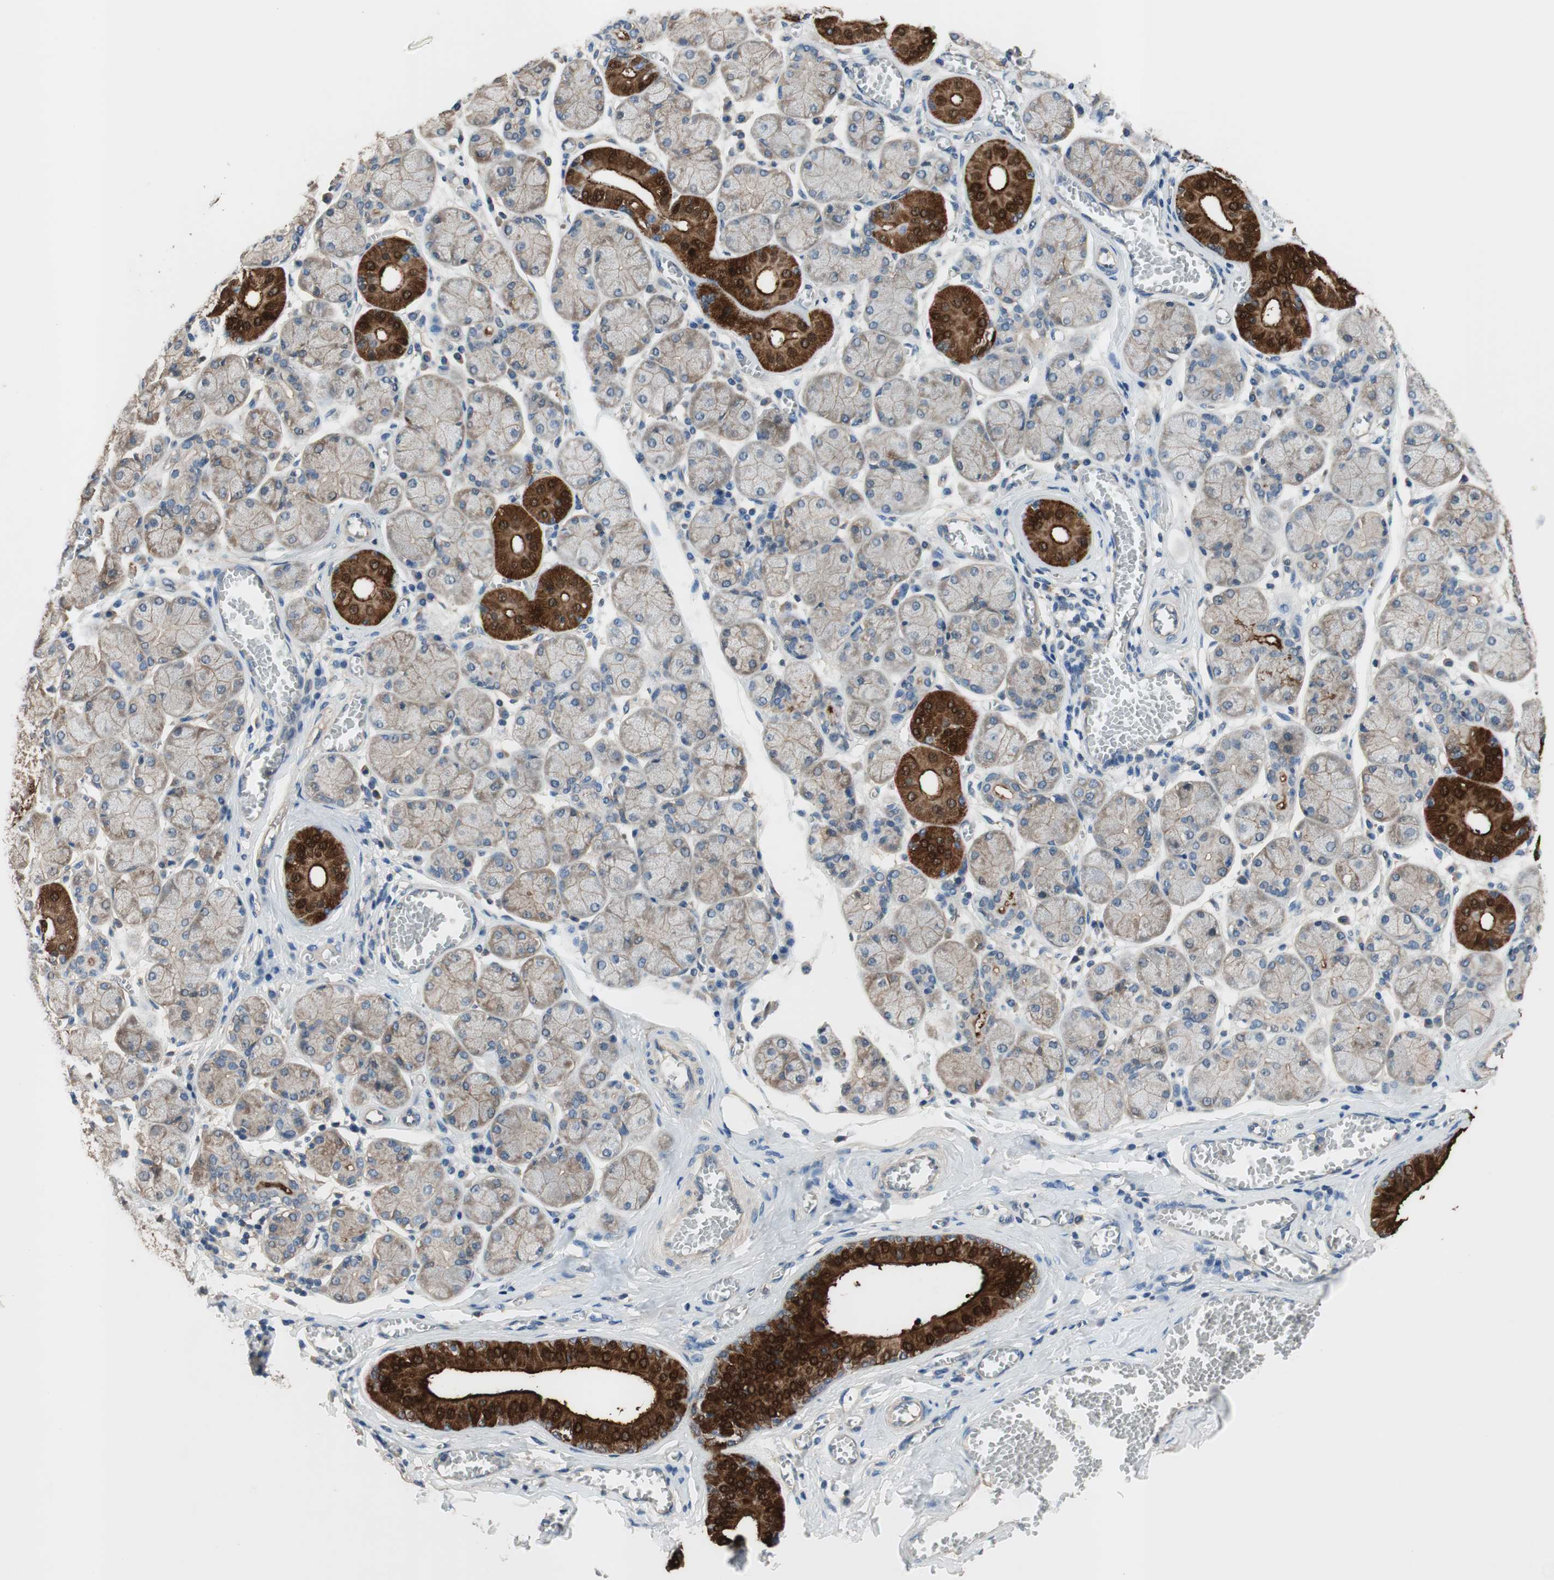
{"staining": {"intensity": "strong", "quantity": "<25%", "location": "cytoplasmic/membranous,nuclear"}, "tissue": "salivary gland", "cell_type": "Glandular cells", "image_type": "normal", "snomed": [{"axis": "morphology", "description": "Normal tissue, NOS"}, {"axis": "topography", "description": "Salivary gland"}], "caption": "Immunohistochemistry (DAB (3,3'-diaminobenzidine)) staining of unremarkable human salivary gland exhibits strong cytoplasmic/membranous,nuclear protein expression in about <25% of glandular cells. Using DAB (brown) and hematoxylin (blue) stains, captured at high magnification using brightfield microscopy.", "gene": "CALML3", "patient": {"sex": "female", "age": 24}}